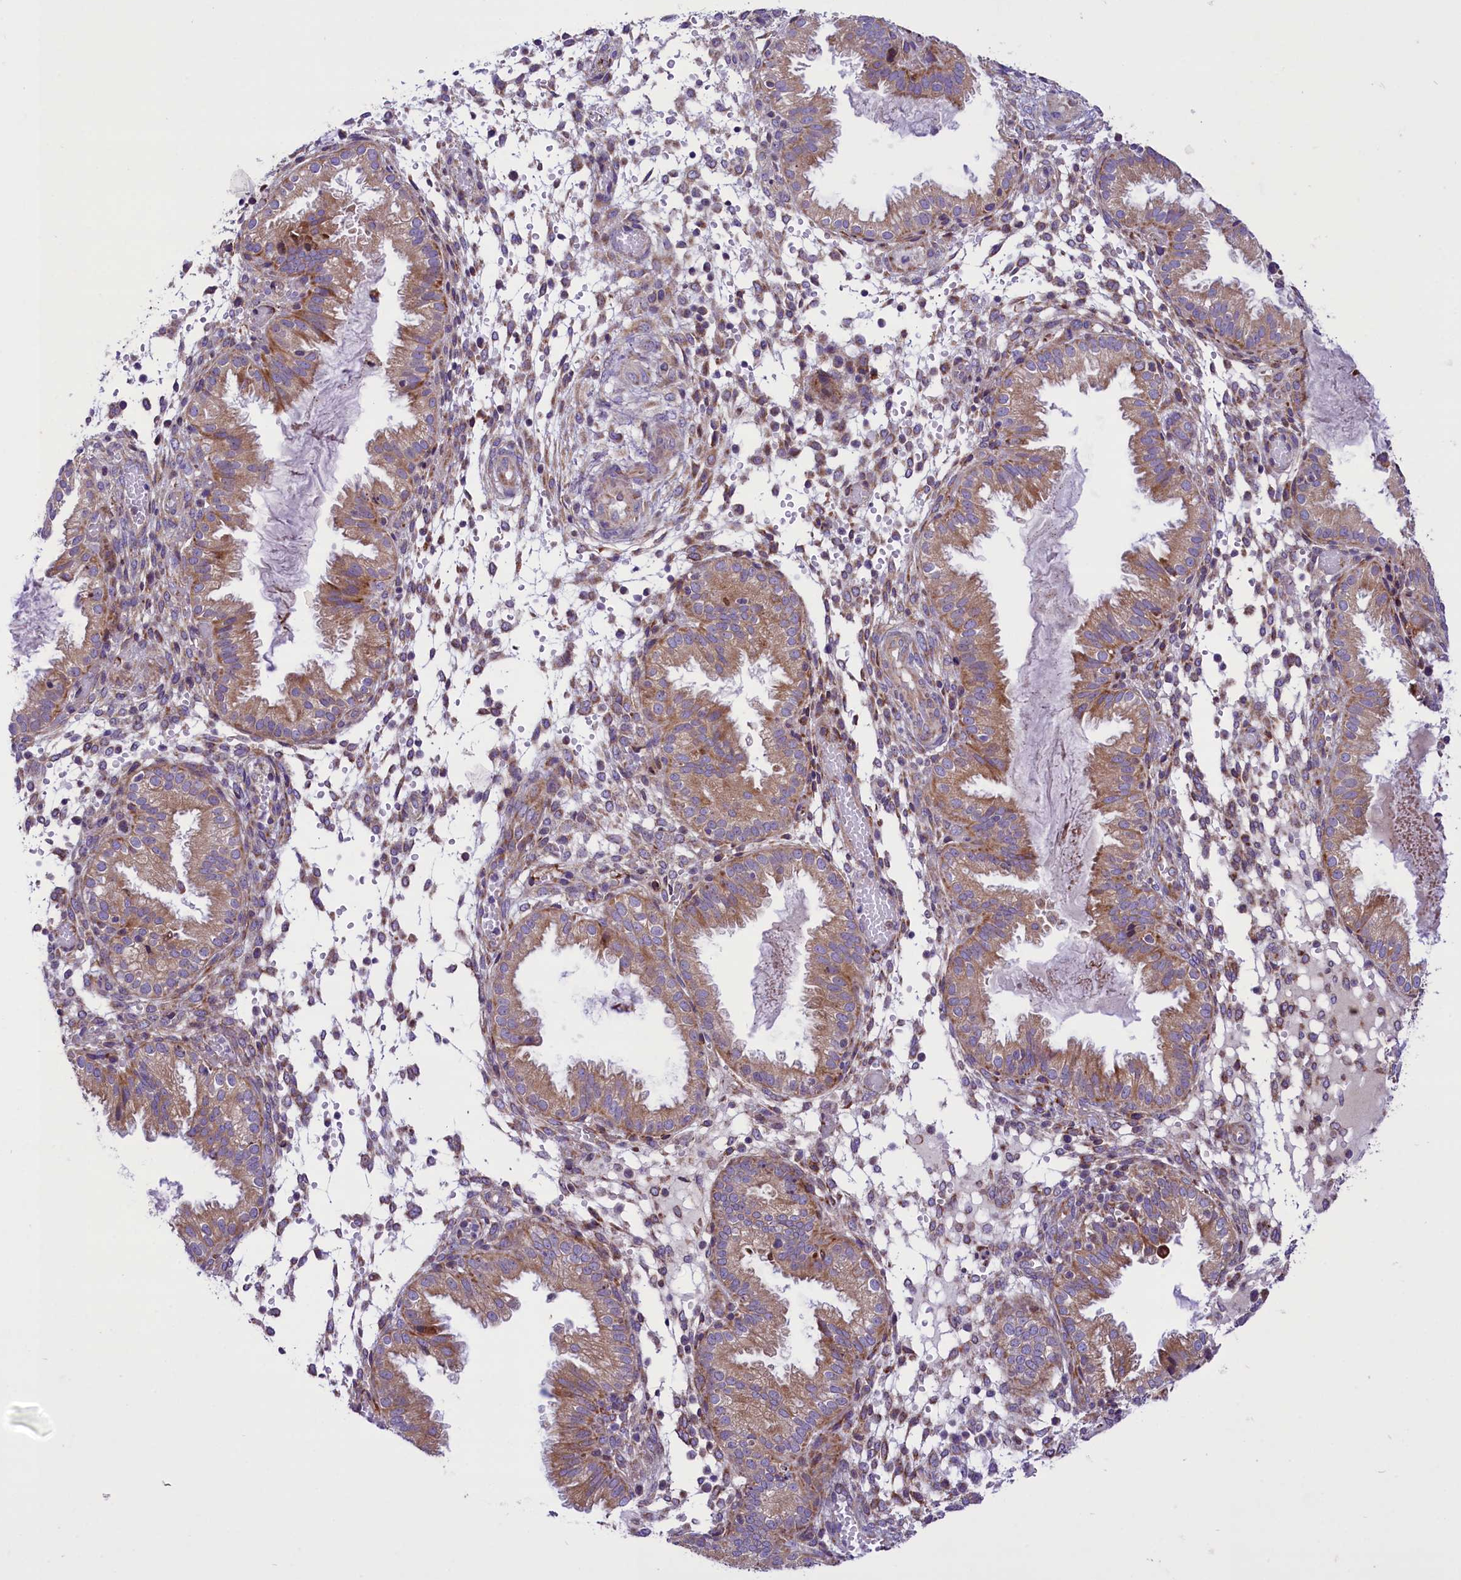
{"staining": {"intensity": "negative", "quantity": "none", "location": "none"}, "tissue": "endometrium", "cell_type": "Cells in endometrial stroma", "image_type": "normal", "snomed": [{"axis": "morphology", "description": "Normal tissue, NOS"}, {"axis": "topography", "description": "Endometrium"}], "caption": "This histopathology image is of unremarkable endometrium stained with immunohistochemistry (IHC) to label a protein in brown with the nuclei are counter-stained blue. There is no positivity in cells in endometrial stroma.", "gene": "PTPRU", "patient": {"sex": "female", "age": 33}}